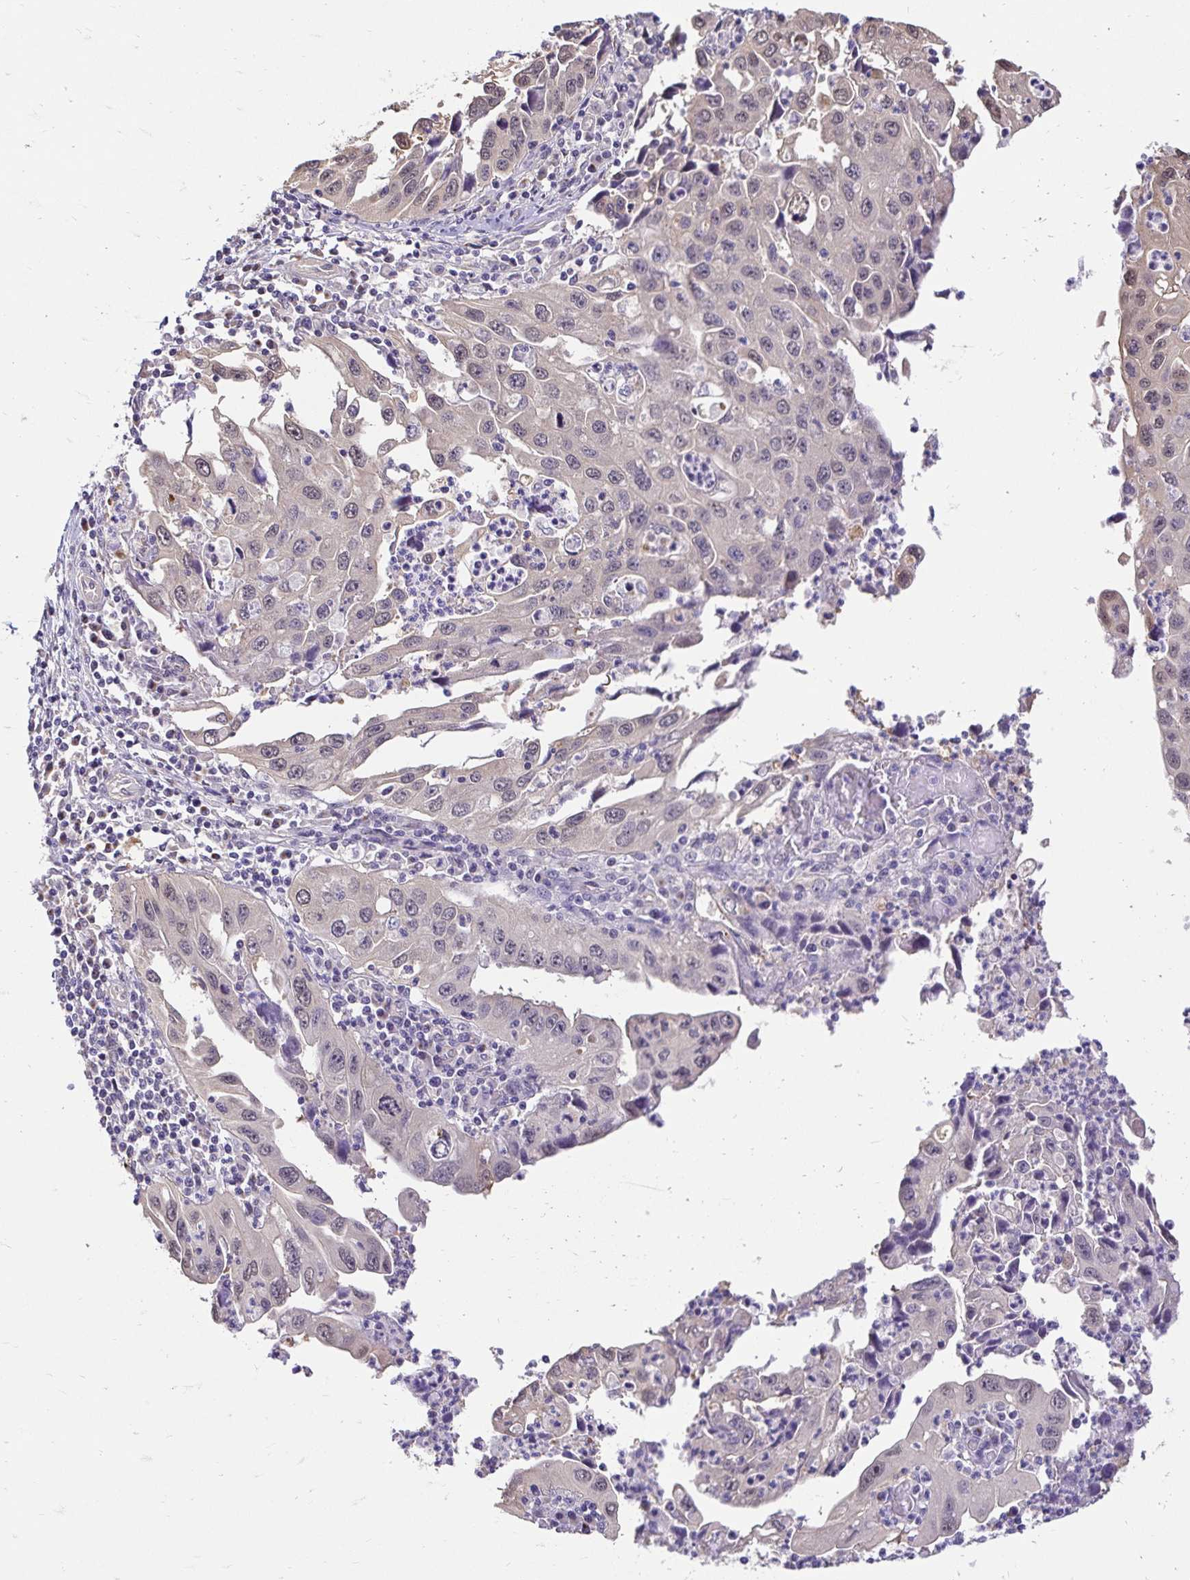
{"staining": {"intensity": "weak", "quantity": "<25%", "location": "cytoplasmic/membranous,nuclear"}, "tissue": "endometrial cancer", "cell_type": "Tumor cells", "image_type": "cancer", "snomed": [{"axis": "morphology", "description": "Adenocarcinoma, NOS"}, {"axis": "topography", "description": "Uterus"}], "caption": "Protein analysis of endometrial cancer displays no significant expression in tumor cells. The staining is performed using DAB brown chromogen with nuclei counter-stained in using hematoxylin.", "gene": "SLC9A1", "patient": {"sex": "female", "age": 62}}